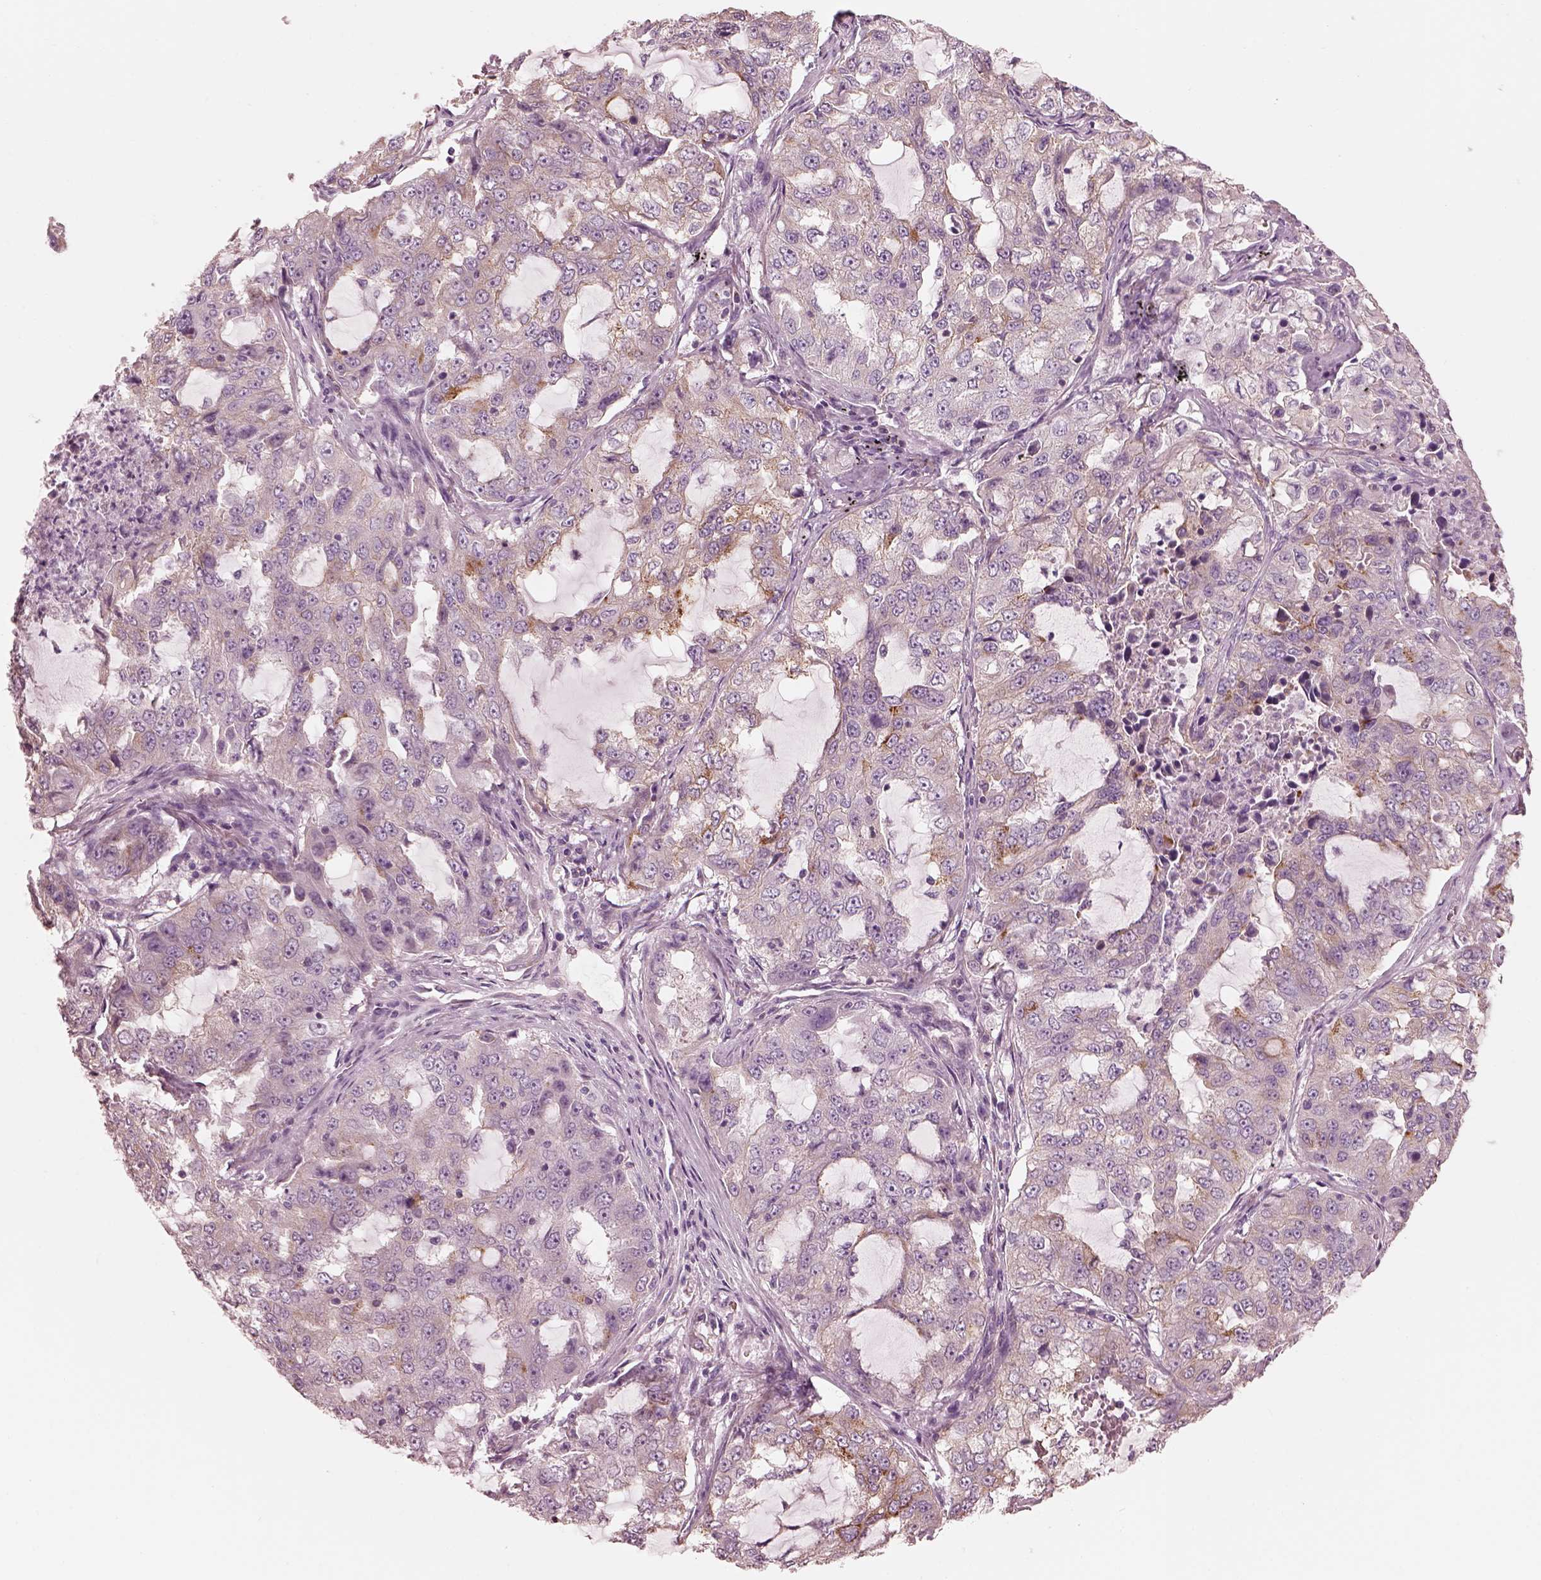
{"staining": {"intensity": "moderate", "quantity": "<25%", "location": "cytoplasmic/membranous"}, "tissue": "lung cancer", "cell_type": "Tumor cells", "image_type": "cancer", "snomed": [{"axis": "morphology", "description": "Adenocarcinoma, NOS"}, {"axis": "topography", "description": "Lung"}], "caption": "An immunohistochemistry micrograph of tumor tissue is shown. Protein staining in brown highlights moderate cytoplasmic/membranous positivity in lung adenocarcinoma within tumor cells.", "gene": "ELAPOR1", "patient": {"sex": "female", "age": 61}}